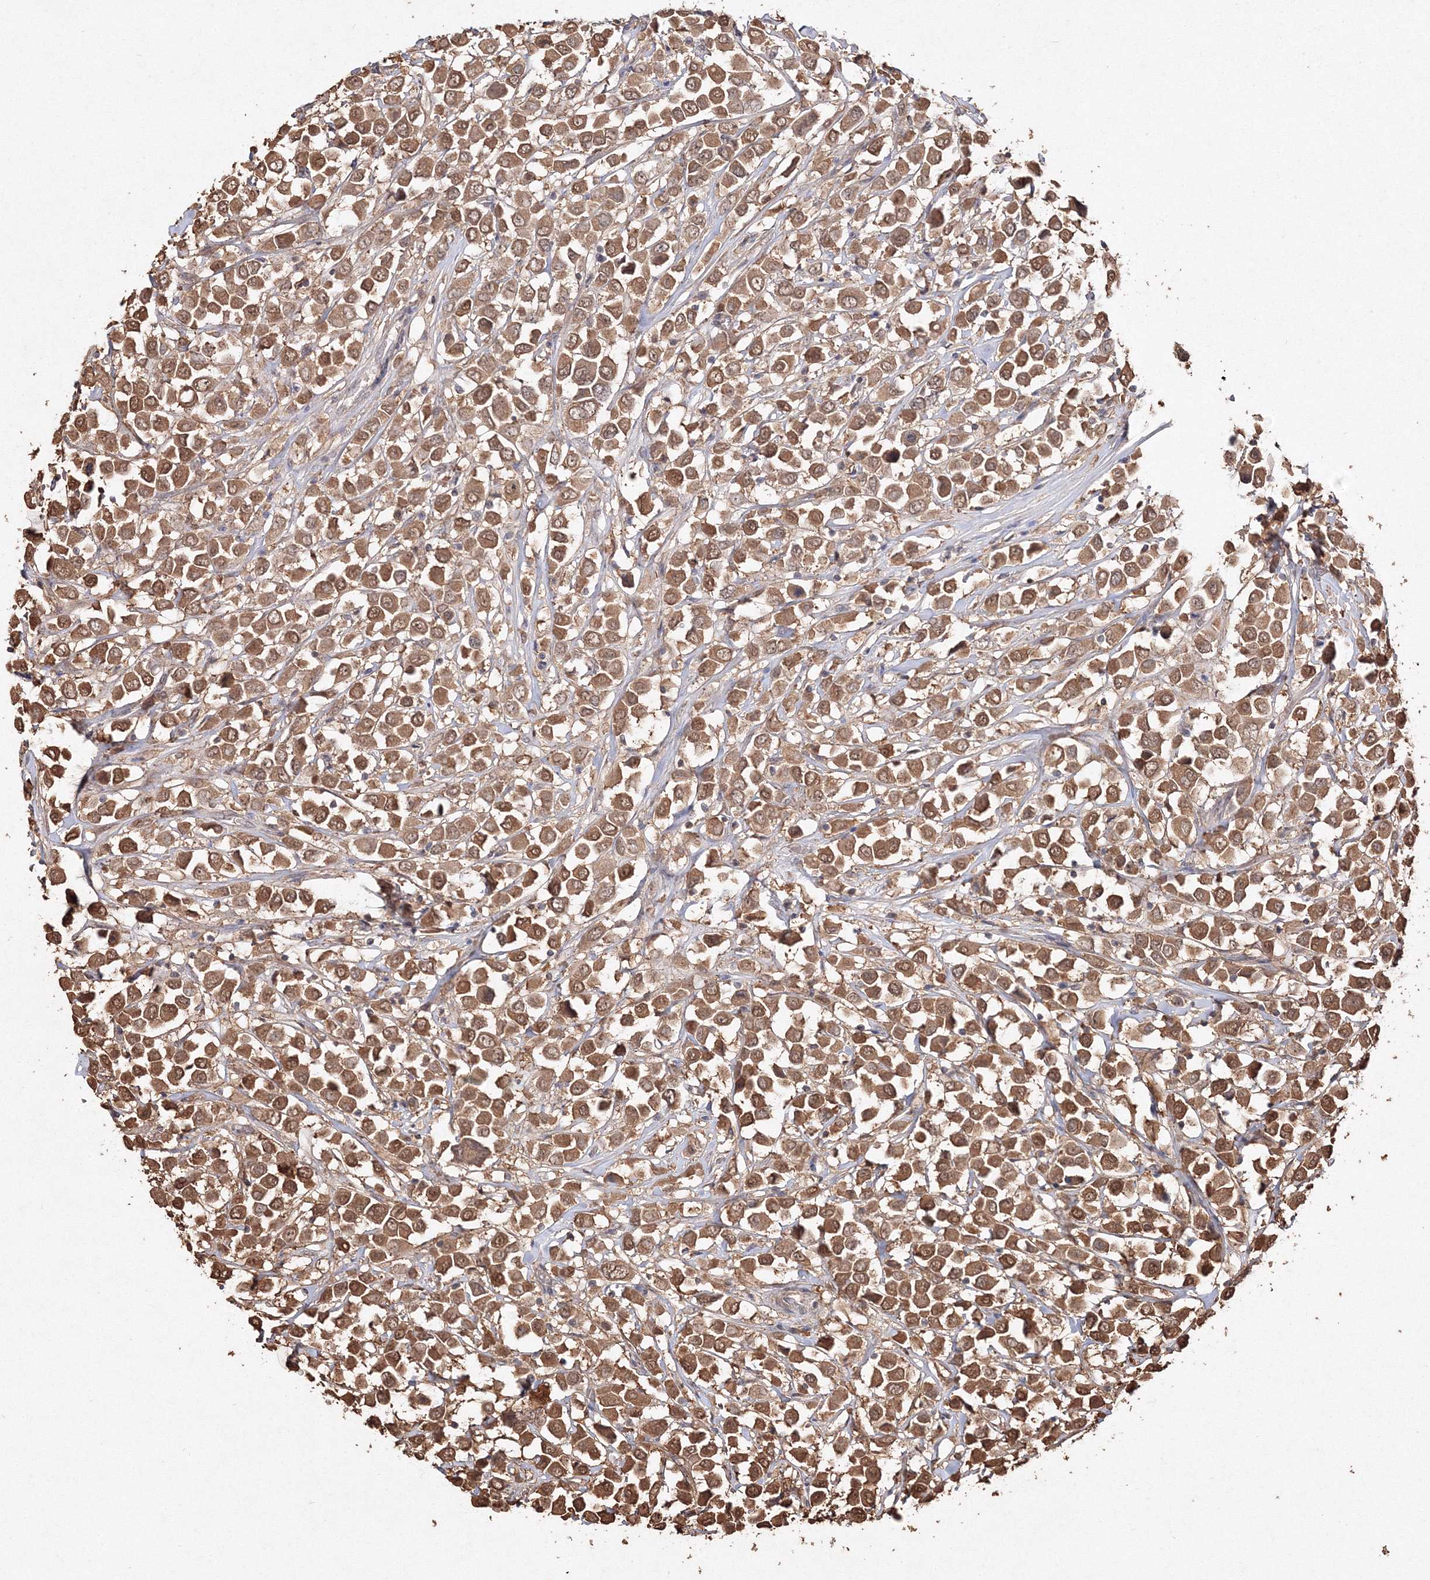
{"staining": {"intensity": "moderate", "quantity": ">75%", "location": "cytoplasmic/membranous,nuclear"}, "tissue": "breast cancer", "cell_type": "Tumor cells", "image_type": "cancer", "snomed": [{"axis": "morphology", "description": "Duct carcinoma"}, {"axis": "topography", "description": "Breast"}], "caption": "Breast cancer (infiltrating ductal carcinoma) stained for a protein (brown) displays moderate cytoplasmic/membranous and nuclear positive staining in approximately >75% of tumor cells.", "gene": "S100A11", "patient": {"sex": "female", "age": 61}}